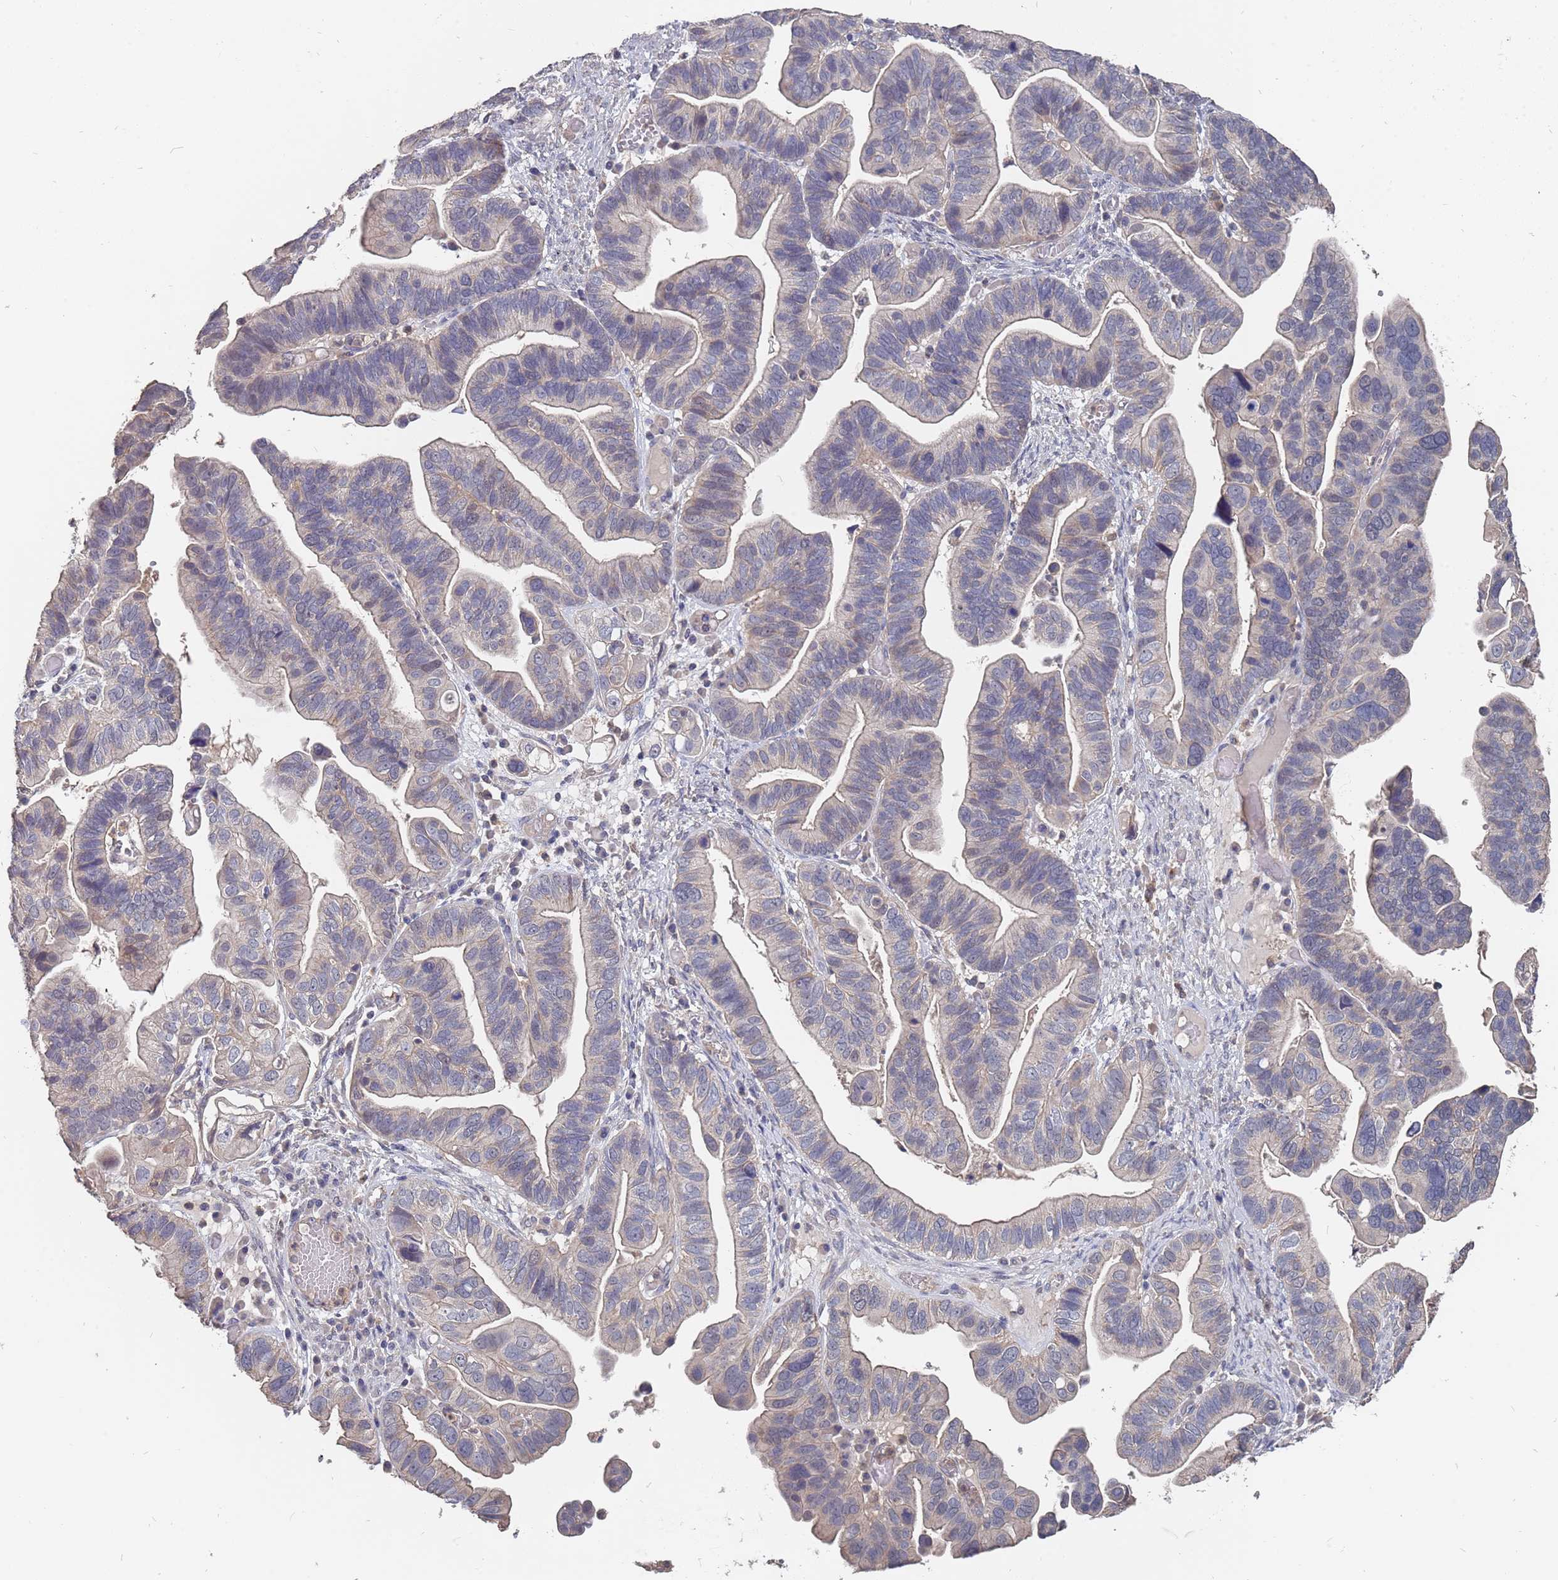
{"staining": {"intensity": "negative", "quantity": "none", "location": "none"}, "tissue": "ovarian cancer", "cell_type": "Tumor cells", "image_type": "cancer", "snomed": [{"axis": "morphology", "description": "Cystadenocarcinoma, serous, NOS"}, {"axis": "topography", "description": "Ovary"}], "caption": "The photomicrograph reveals no significant expression in tumor cells of ovarian serous cystadenocarcinoma.", "gene": "TCEANC2", "patient": {"sex": "female", "age": 56}}